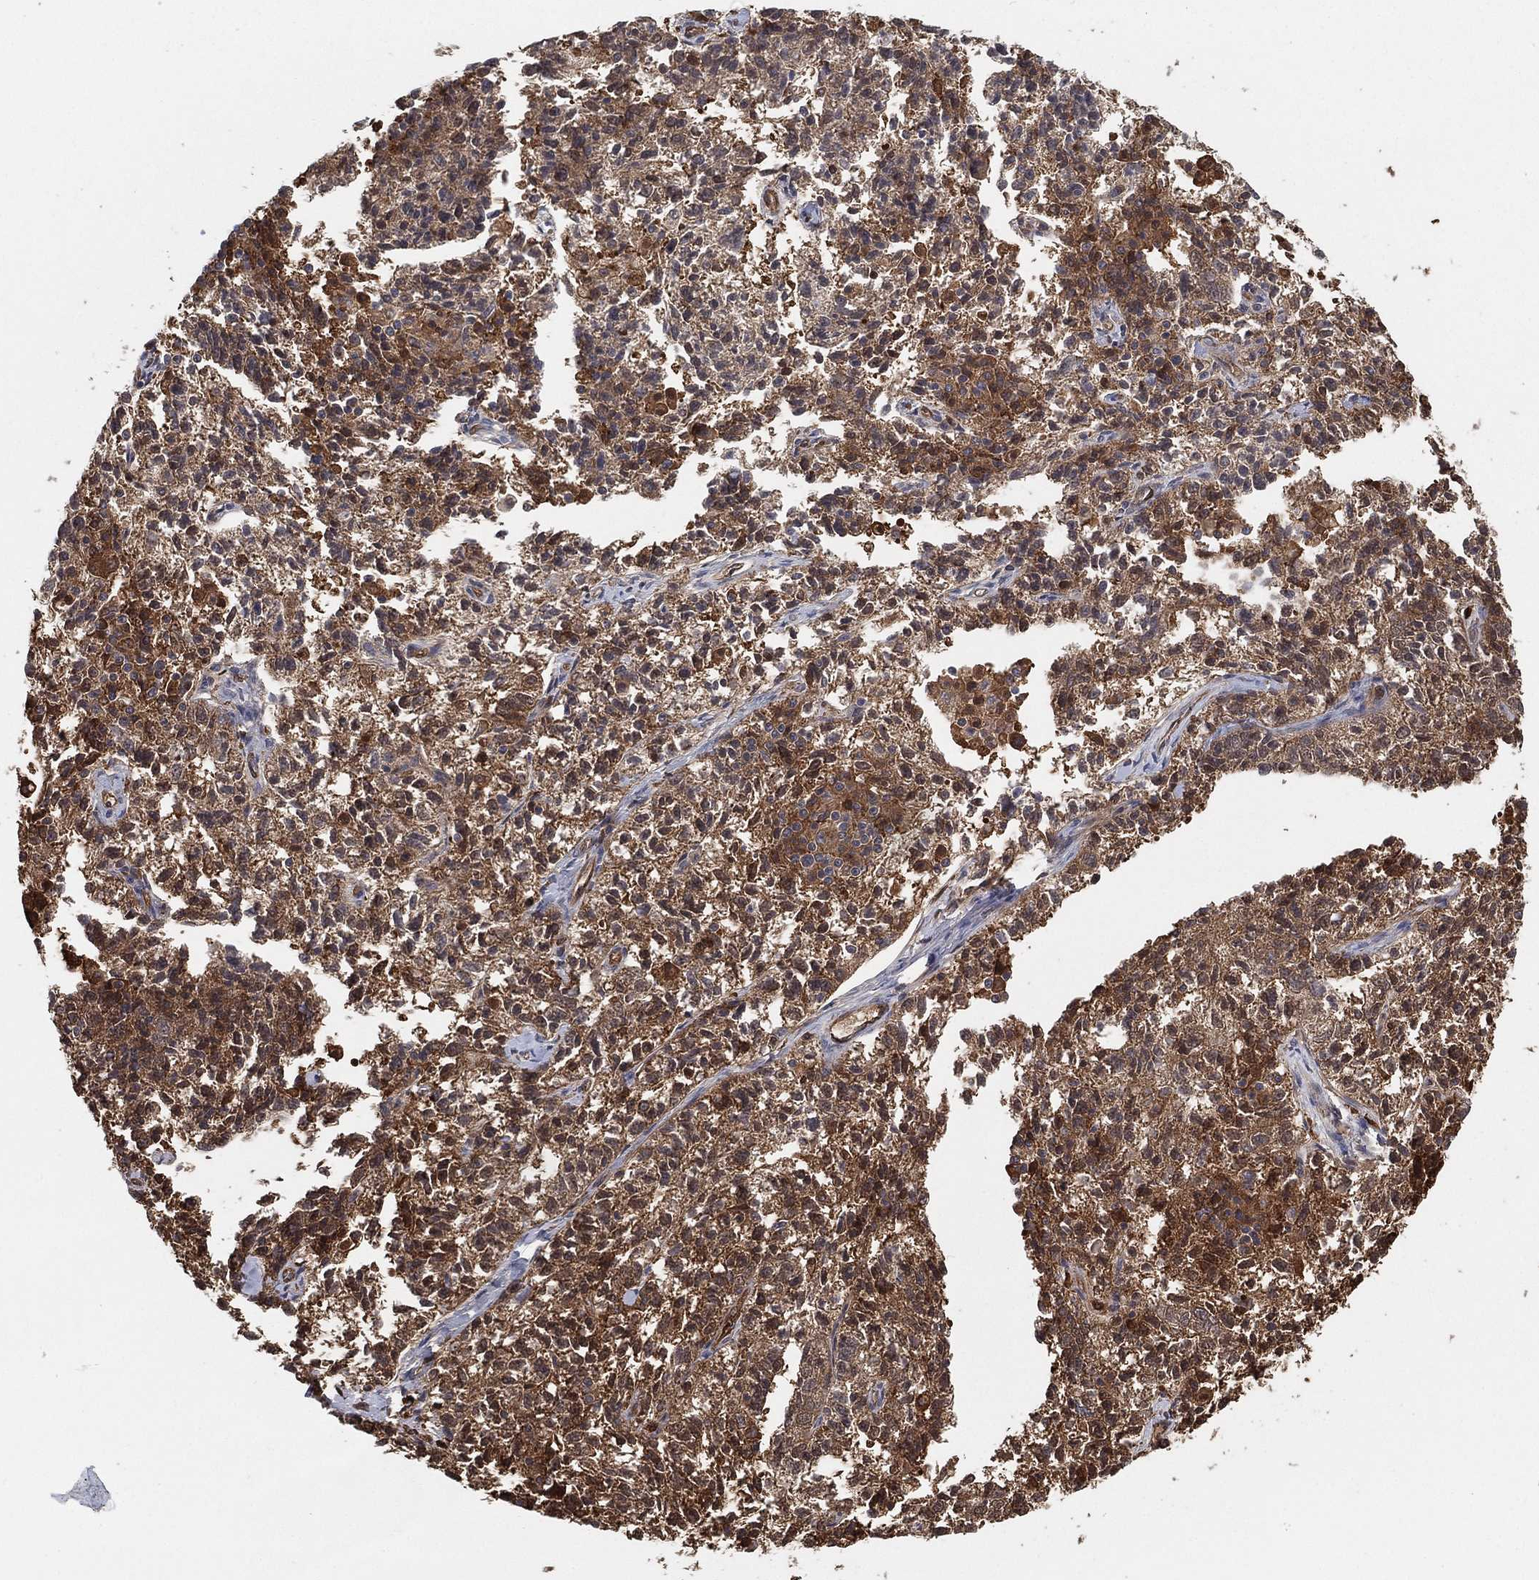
{"staining": {"intensity": "strong", "quantity": "<25%", "location": "cytoplasmic/membranous"}, "tissue": "ovarian cancer", "cell_type": "Tumor cells", "image_type": "cancer", "snomed": [{"axis": "morphology", "description": "Cystadenocarcinoma, serous, NOS"}, {"axis": "topography", "description": "Ovary"}], "caption": "Ovarian serous cystadenocarcinoma stained with DAB immunohistochemistry shows medium levels of strong cytoplasmic/membranous staining in about <25% of tumor cells. (DAB IHC, brown staining for protein, blue staining for nuclei).", "gene": "PSMG4", "patient": {"sex": "female", "age": 71}}